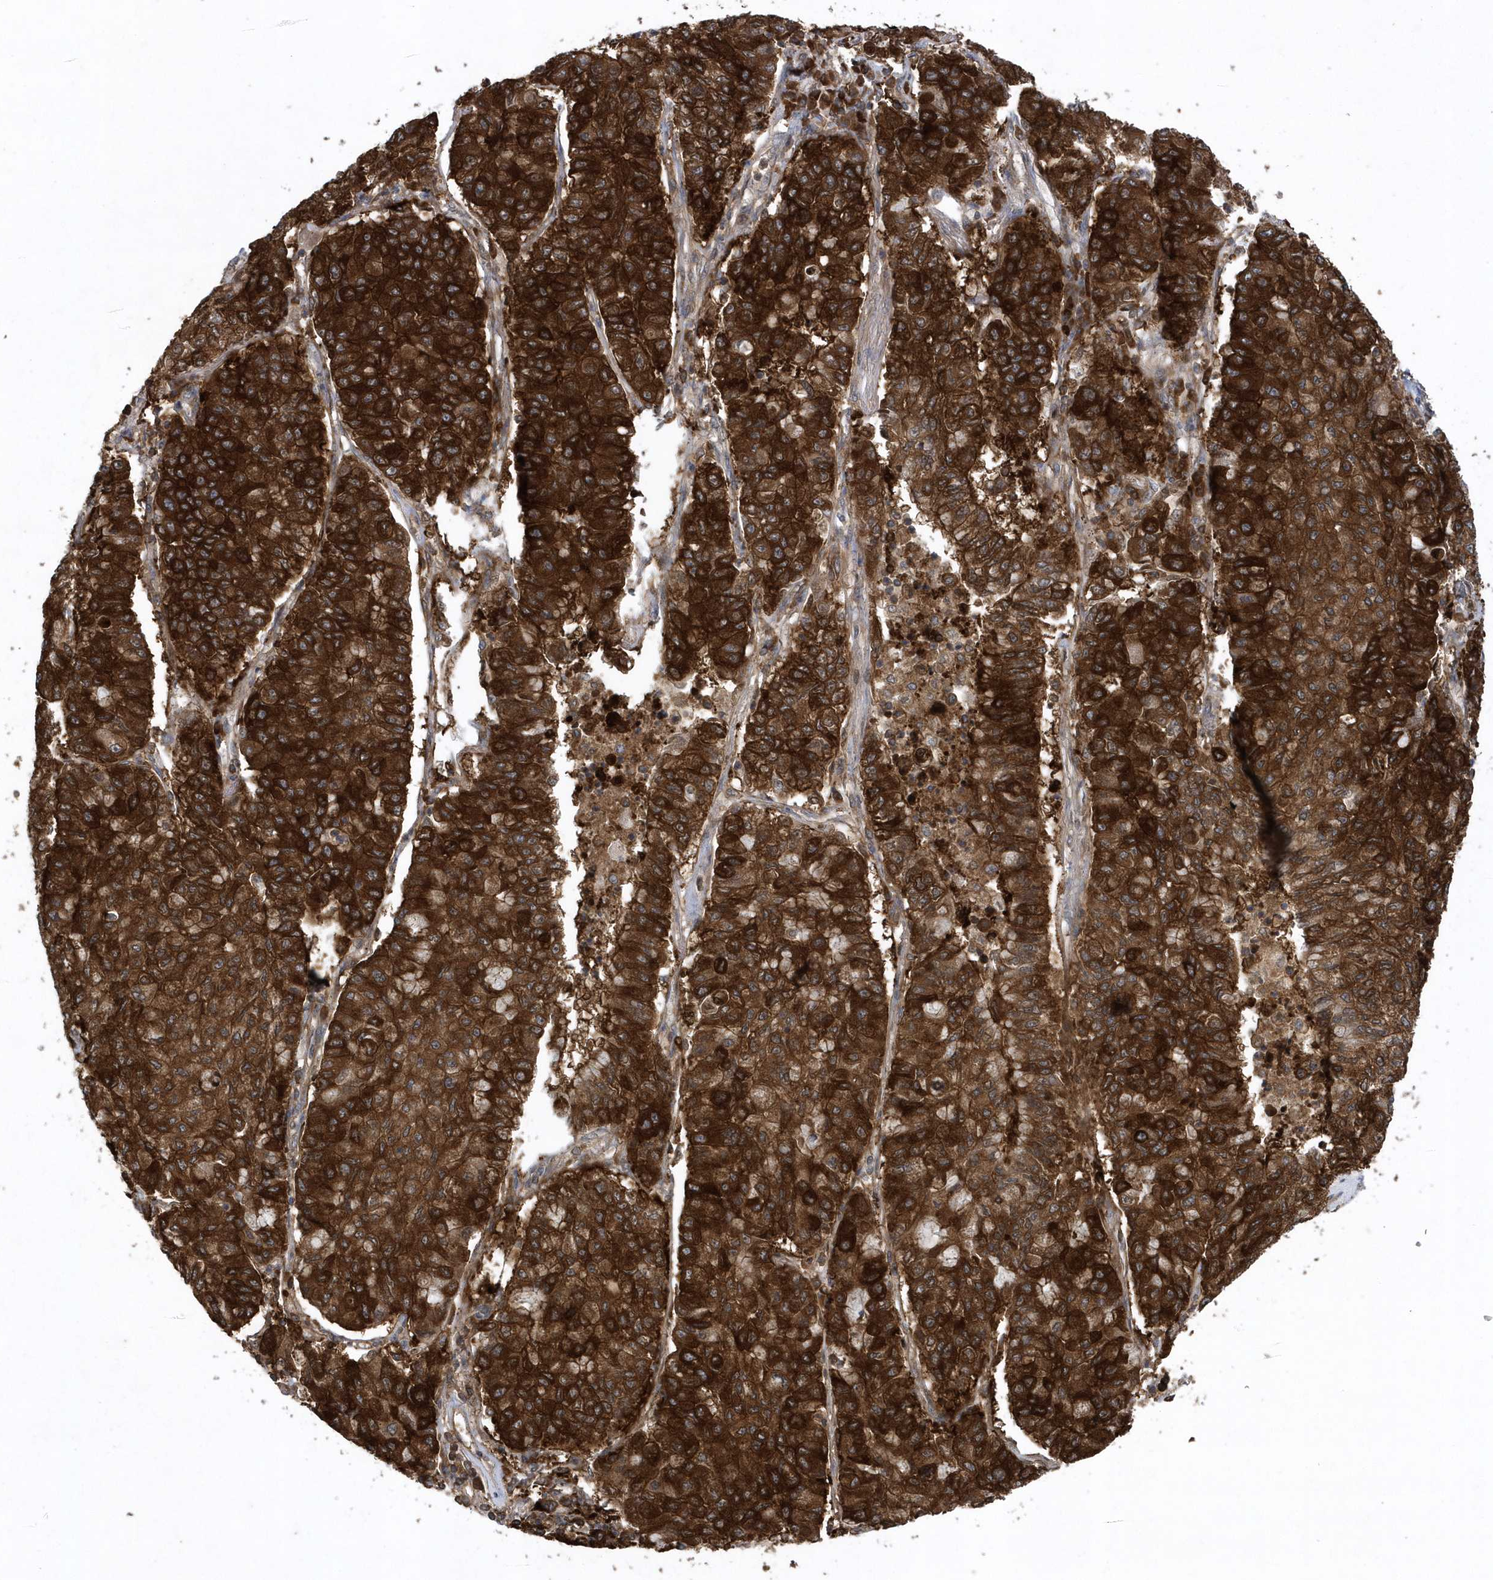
{"staining": {"intensity": "strong", "quantity": ">75%", "location": "cytoplasmic/membranous"}, "tissue": "lung cancer", "cell_type": "Tumor cells", "image_type": "cancer", "snomed": [{"axis": "morphology", "description": "Squamous cell carcinoma, NOS"}, {"axis": "topography", "description": "Lung"}], "caption": "Human squamous cell carcinoma (lung) stained with a brown dye demonstrates strong cytoplasmic/membranous positive staining in about >75% of tumor cells.", "gene": "PAICS", "patient": {"sex": "male", "age": 74}}